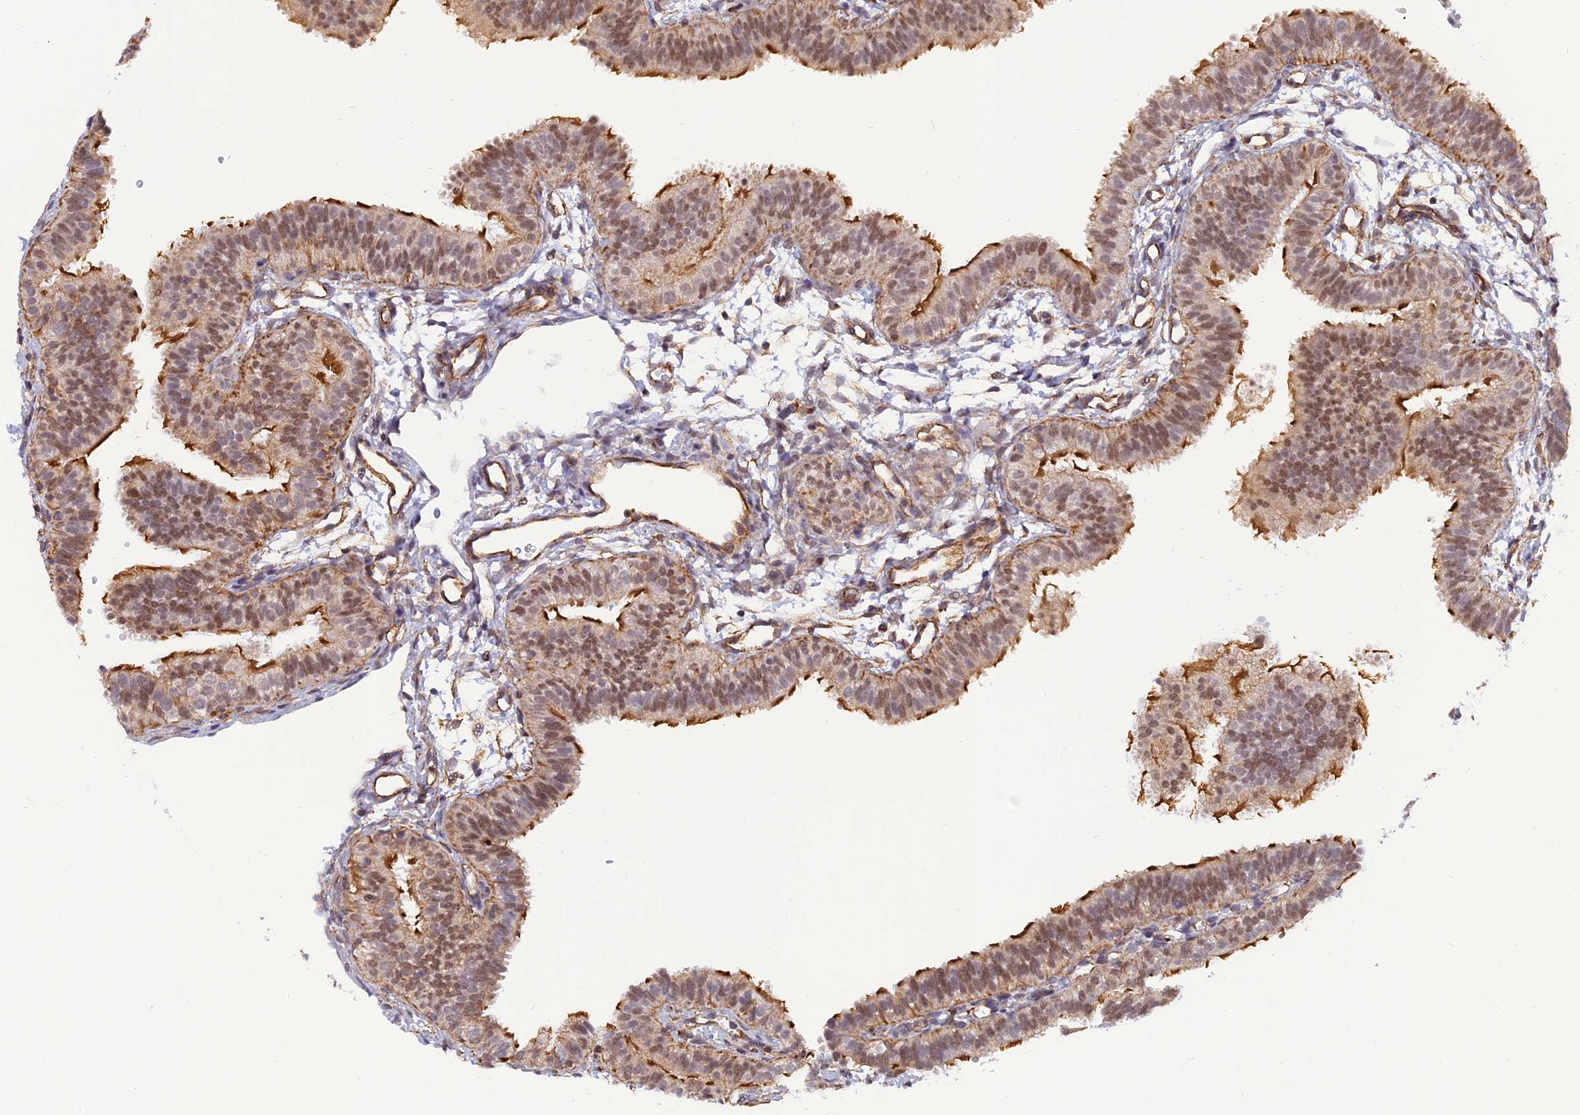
{"staining": {"intensity": "strong", "quantity": "25%-75%", "location": "cytoplasmic/membranous,nuclear"}, "tissue": "fallopian tube", "cell_type": "Glandular cells", "image_type": "normal", "snomed": [{"axis": "morphology", "description": "Normal tissue, NOS"}, {"axis": "topography", "description": "Fallopian tube"}], "caption": "Immunohistochemistry (IHC) (DAB (3,3'-diaminobenzidine)) staining of unremarkable human fallopian tube reveals strong cytoplasmic/membranous,nuclear protein expression in about 25%-75% of glandular cells.", "gene": "PAGR1", "patient": {"sex": "female", "age": 35}}